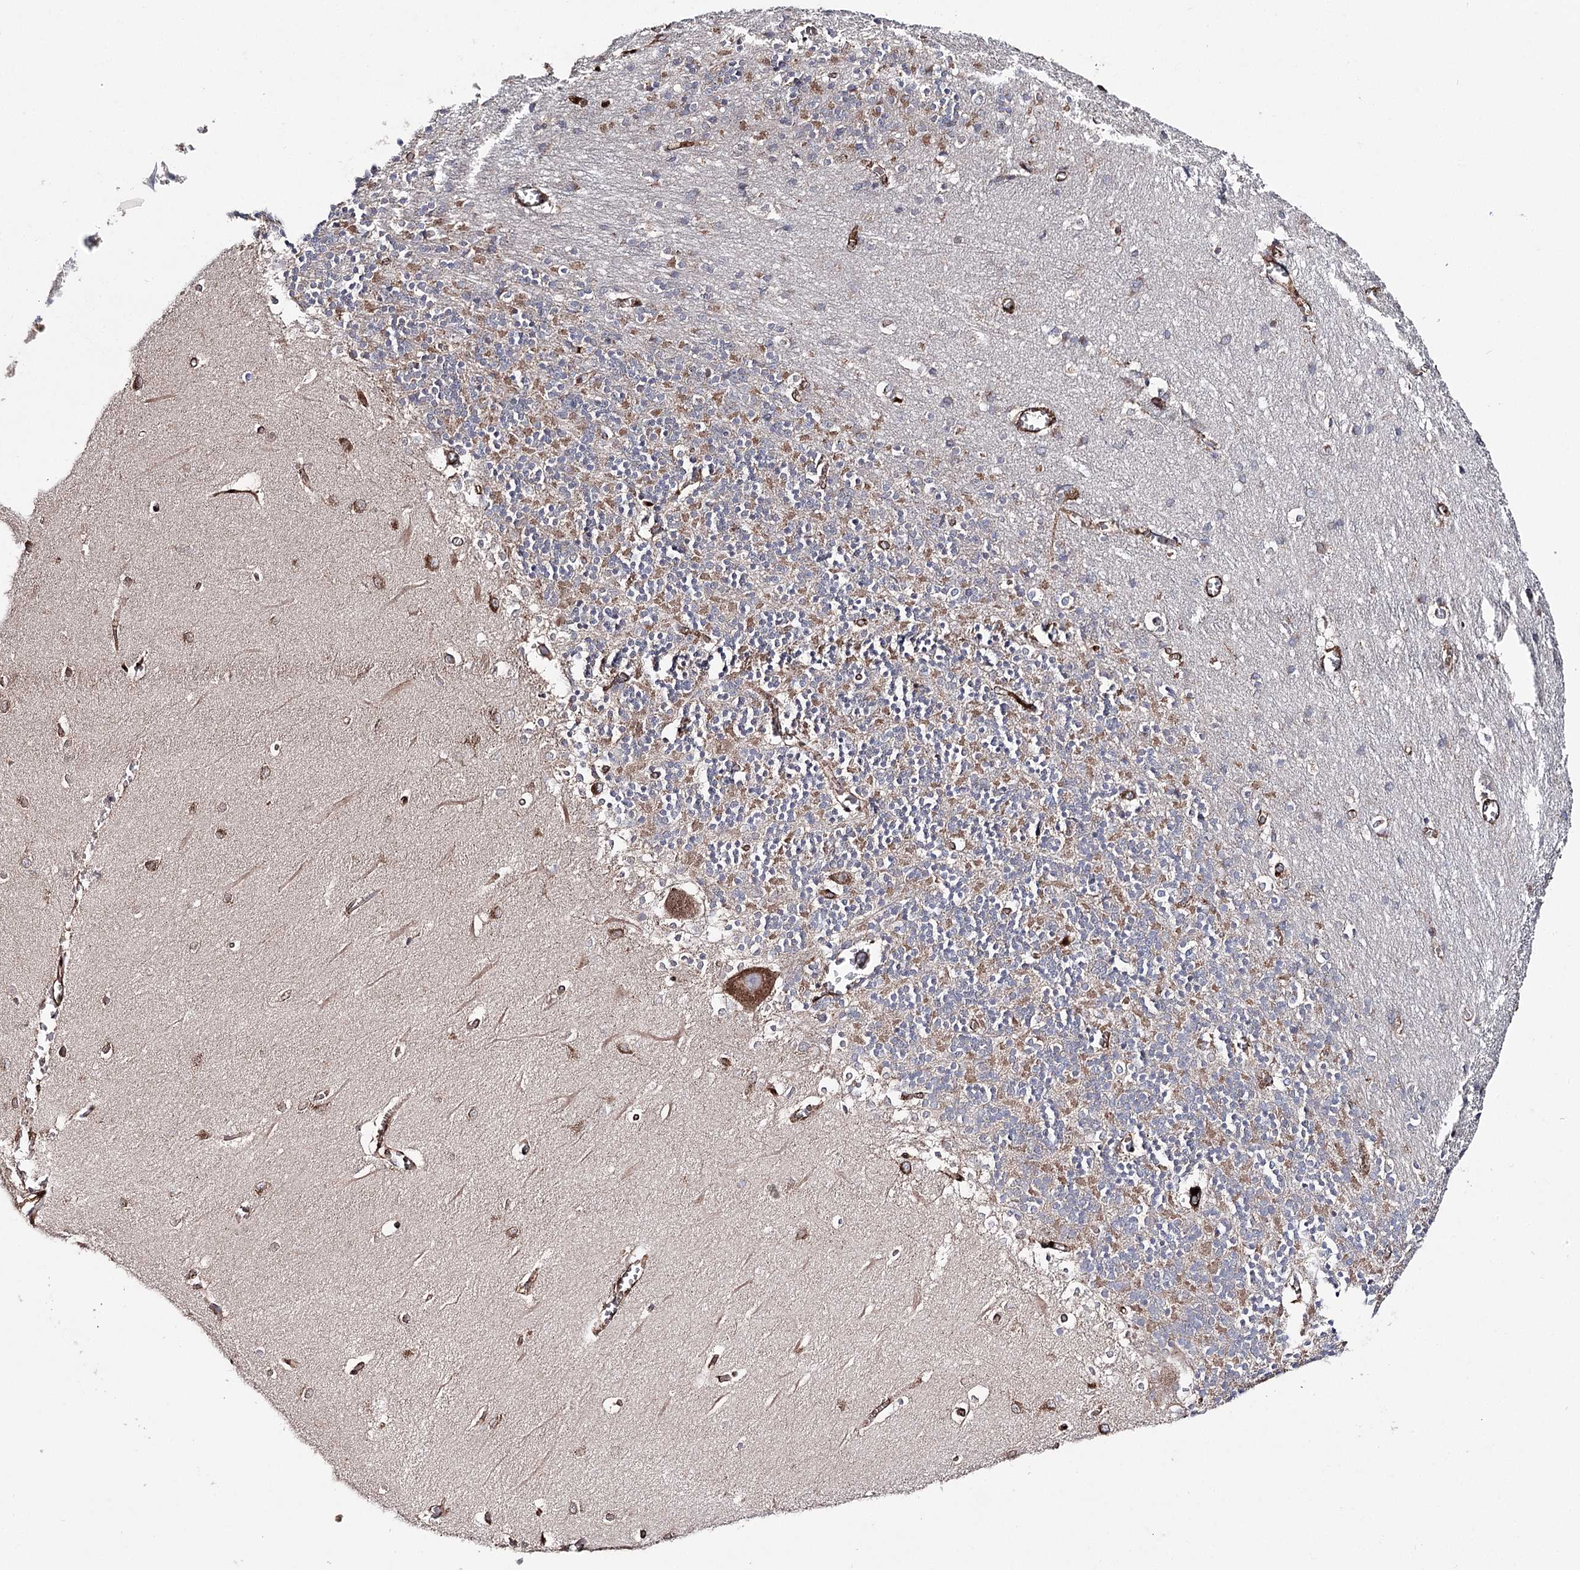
{"staining": {"intensity": "moderate", "quantity": "25%-75%", "location": "cytoplasmic/membranous"}, "tissue": "cerebellum", "cell_type": "Cells in granular layer", "image_type": "normal", "snomed": [{"axis": "morphology", "description": "Normal tissue, NOS"}, {"axis": "topography", "description": "Cerebellum"}], "caption": "IHC photomicrograph of unremarkable human cerebellum stained for a protein (brown), which shows medium levels of moderate cytoplasmic/membranous expression in about 25%-75% of cells in granular layer.", "gene": "MIB1", "patient": {"sex": "male", "age": 37}}